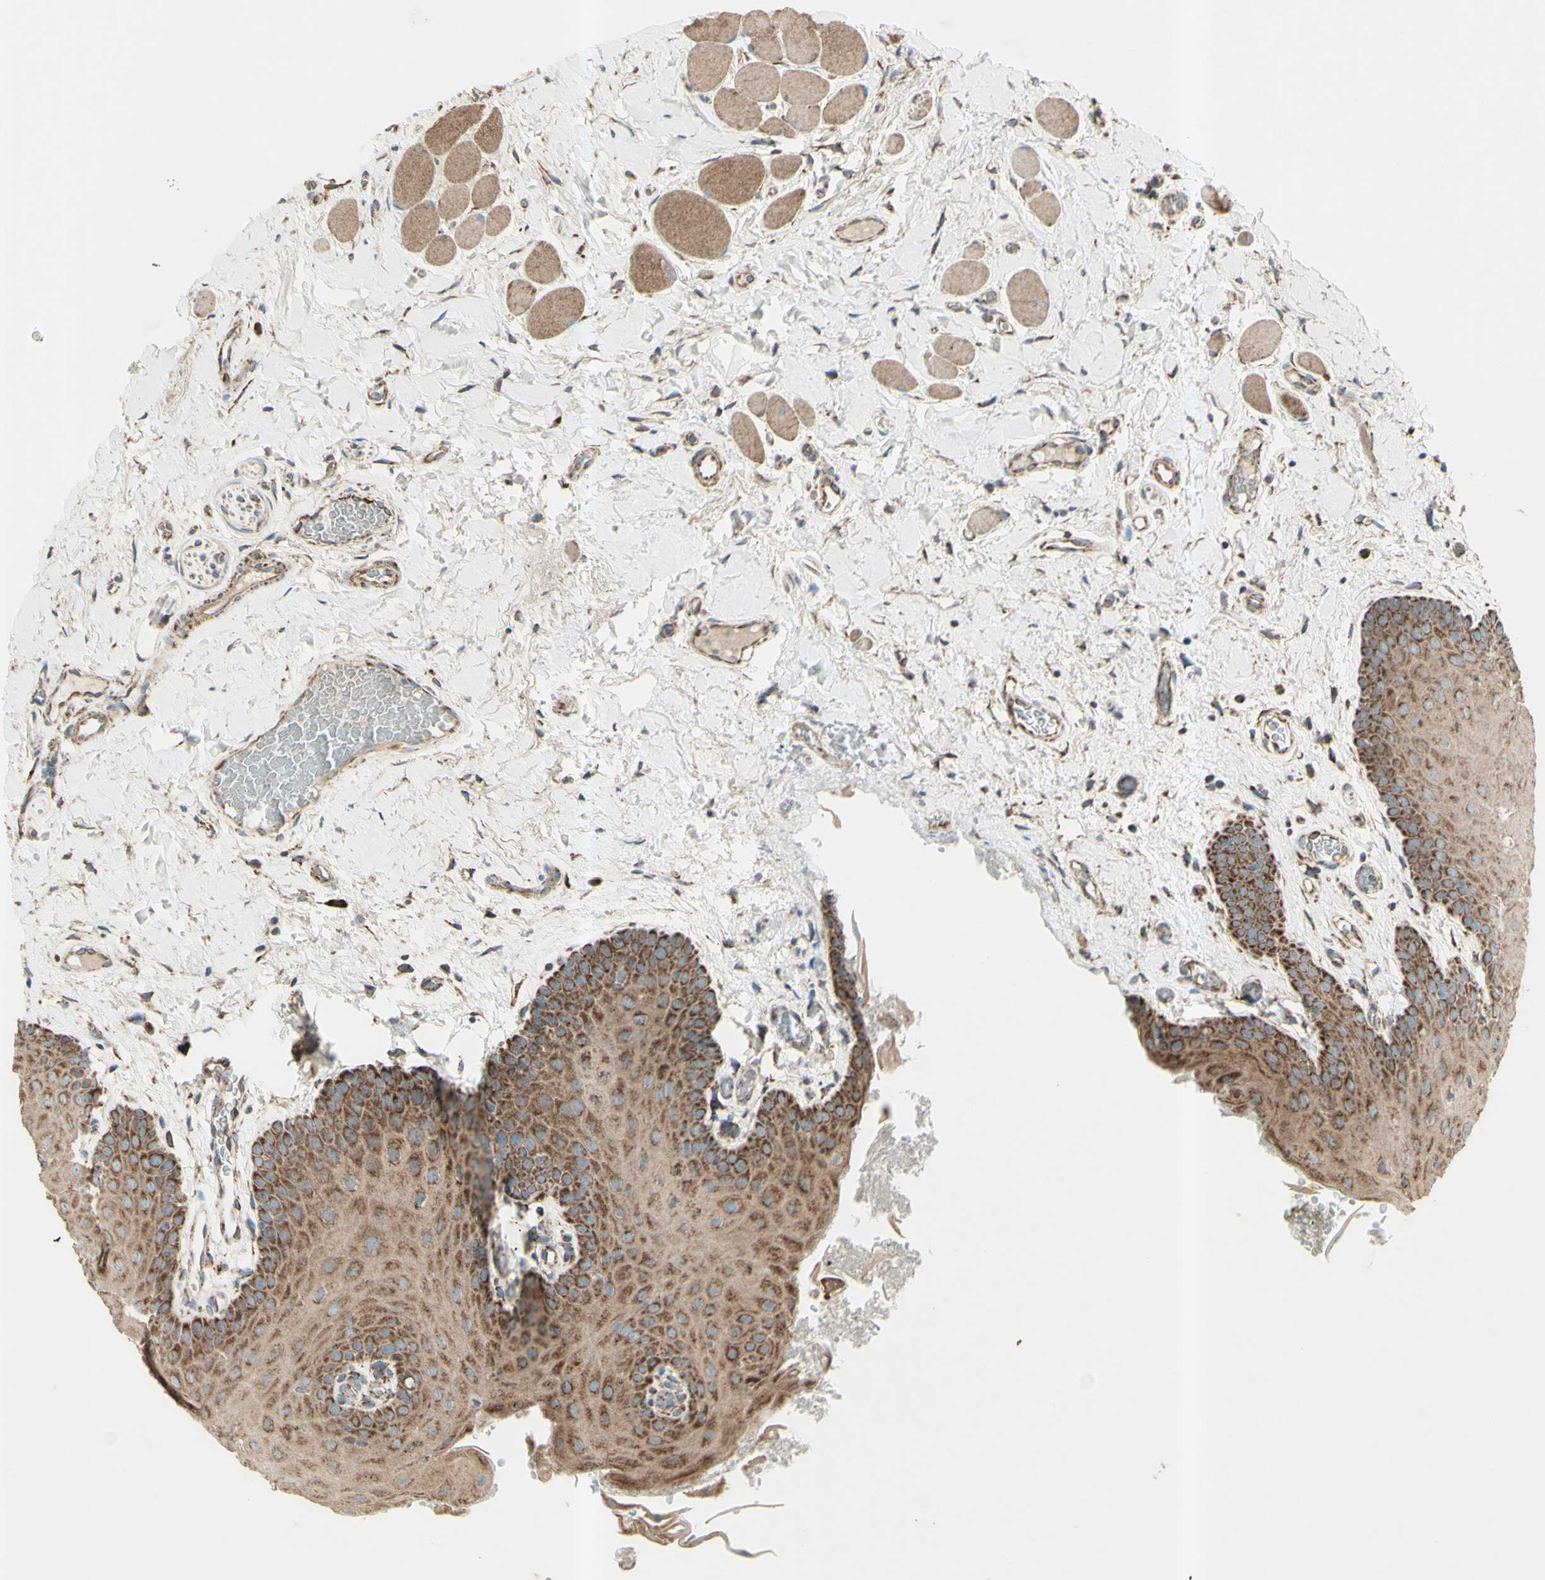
{"staining": {"intensity": "strong", "quantity": ">75%", "location": "cytoplasmic/membranous"}, "tissue": "oral mucosa", "cell_type": "Squamous epithelial cells", "image_type": "normal", "snomed": [{"axis": "morphology", "description": "Normal tissue, NOS"}, {"axis": "topography", "description": "Oral tissue"}], "caption": "Immunohistochemistry of benign human oral mucosa shows high levels of strong cytoplasmic/membranous positivity in about >75% of squamous epithelial cells.", "gene": "RHOT1", "patient": {"sex": "male", "age": 54}}